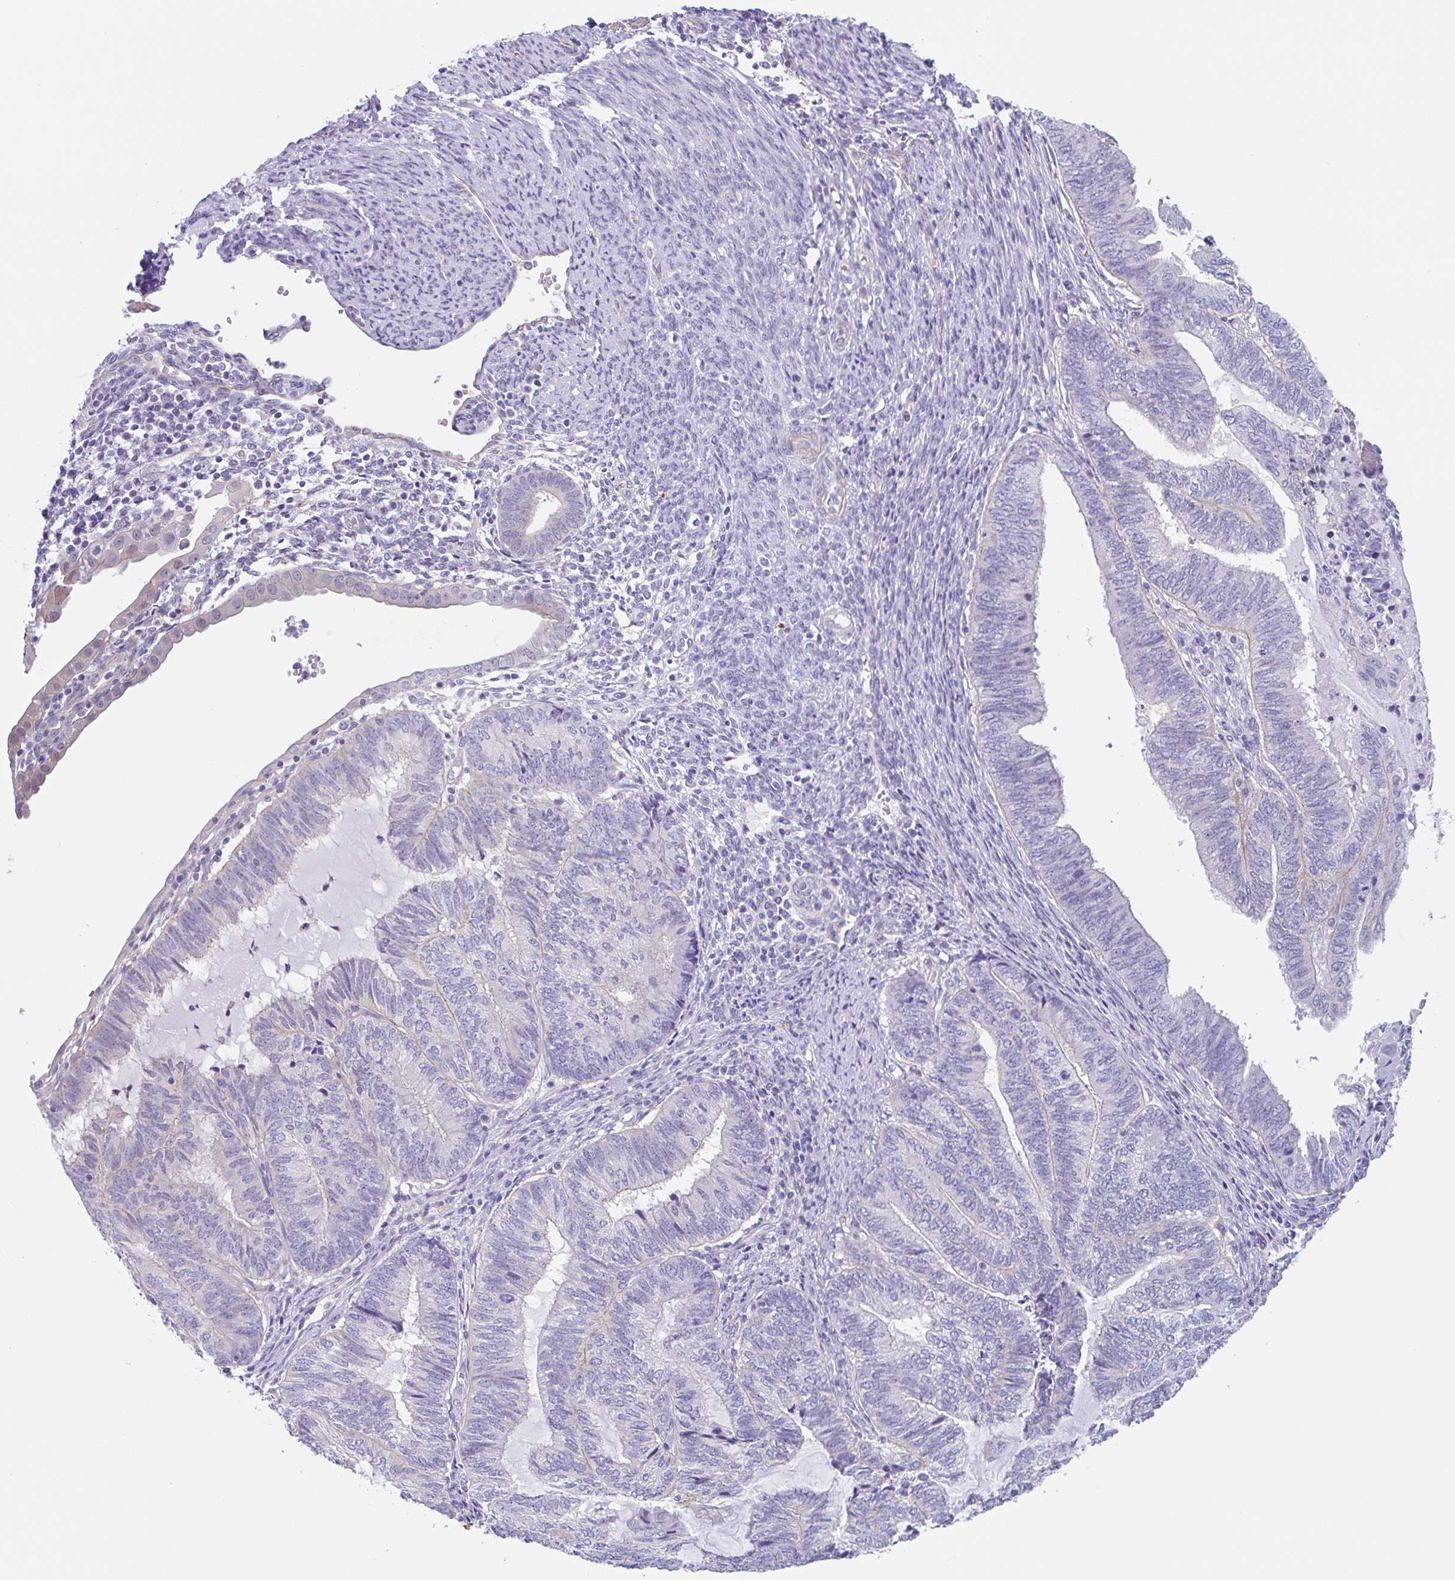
{"staining": {"intensity": "negative", "quantity": "none", "location": "none"}, "tissue": "endometrial cancer", "cell_type": "Tumor cells", "image_type": "cancer", "snomed": [{"axis": "morphology", "description": "Adenocarcinoma, NOS"}, {"axis": "topography", "description": "Uterus"}, {"axis": "topography", "description": "Endometrium"}], "caption": "Immunohistochemical staining of endometrial cancer (adenocarcinoma) displays no significant positivity in tumor cells. (DAB immunohistochemistry, high magnification).", "gene": "LENG9", "patient": {"sex": "female", "age": 70}}